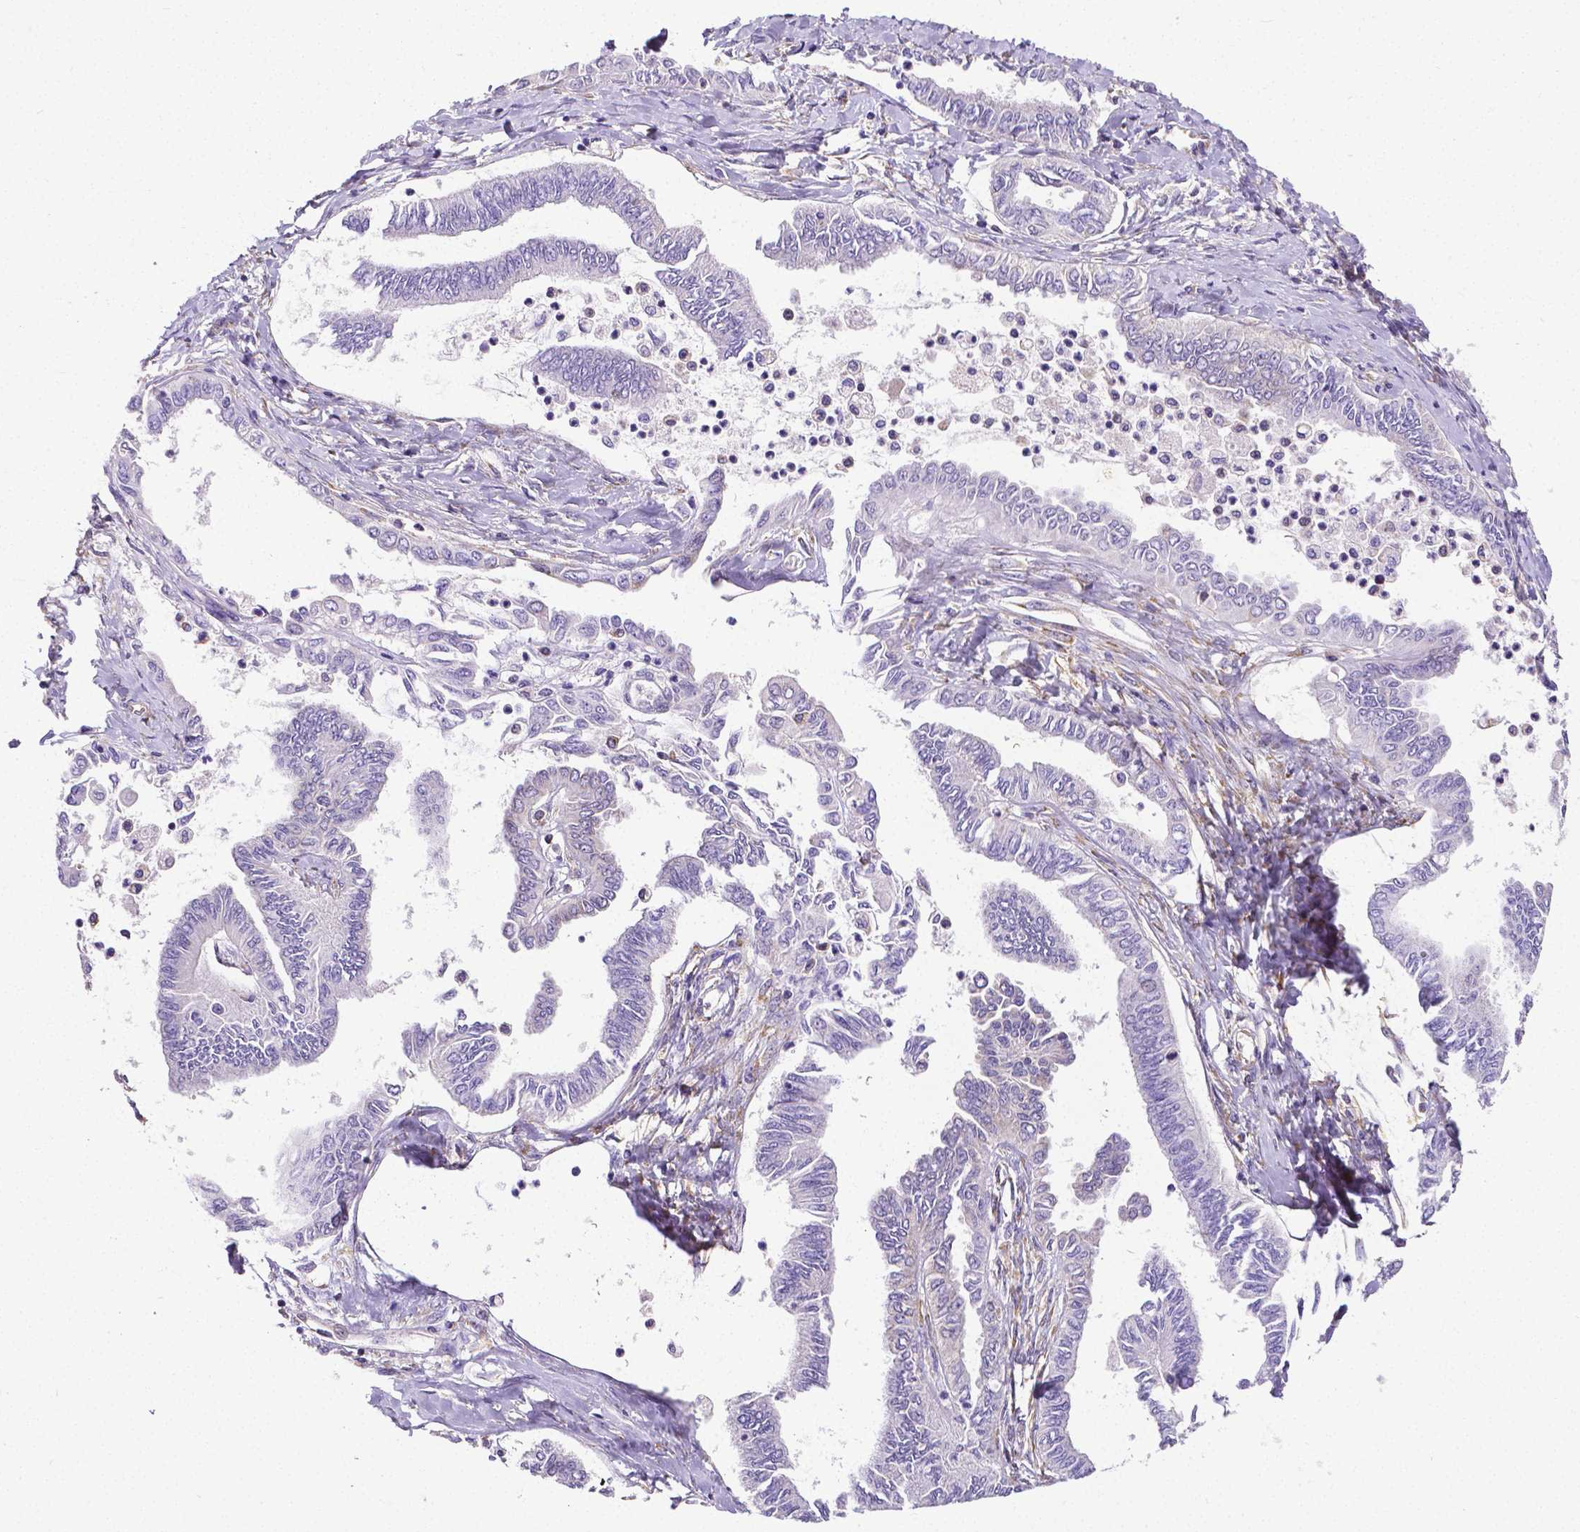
{"staining": {"intensity": "weak", "quantity": "<25%", "location": "cytoplasmic/membranous"}, "tissue": "ovarian cancer", "cell_type": "Tumor cells", "image_type": "cancer", "snomed": [{"axis": "morphology", "description": "Carcinoma, endometroid"}, {"axis": "topography", "description": "Ovary"}], "caption": "Protein analysis of ovarian cancer (endometroid carcinoma) demonstrates no significant positivity in tumor cells.", "gene": "MTDH", "patient": {"sex": "female", "age": 70}}